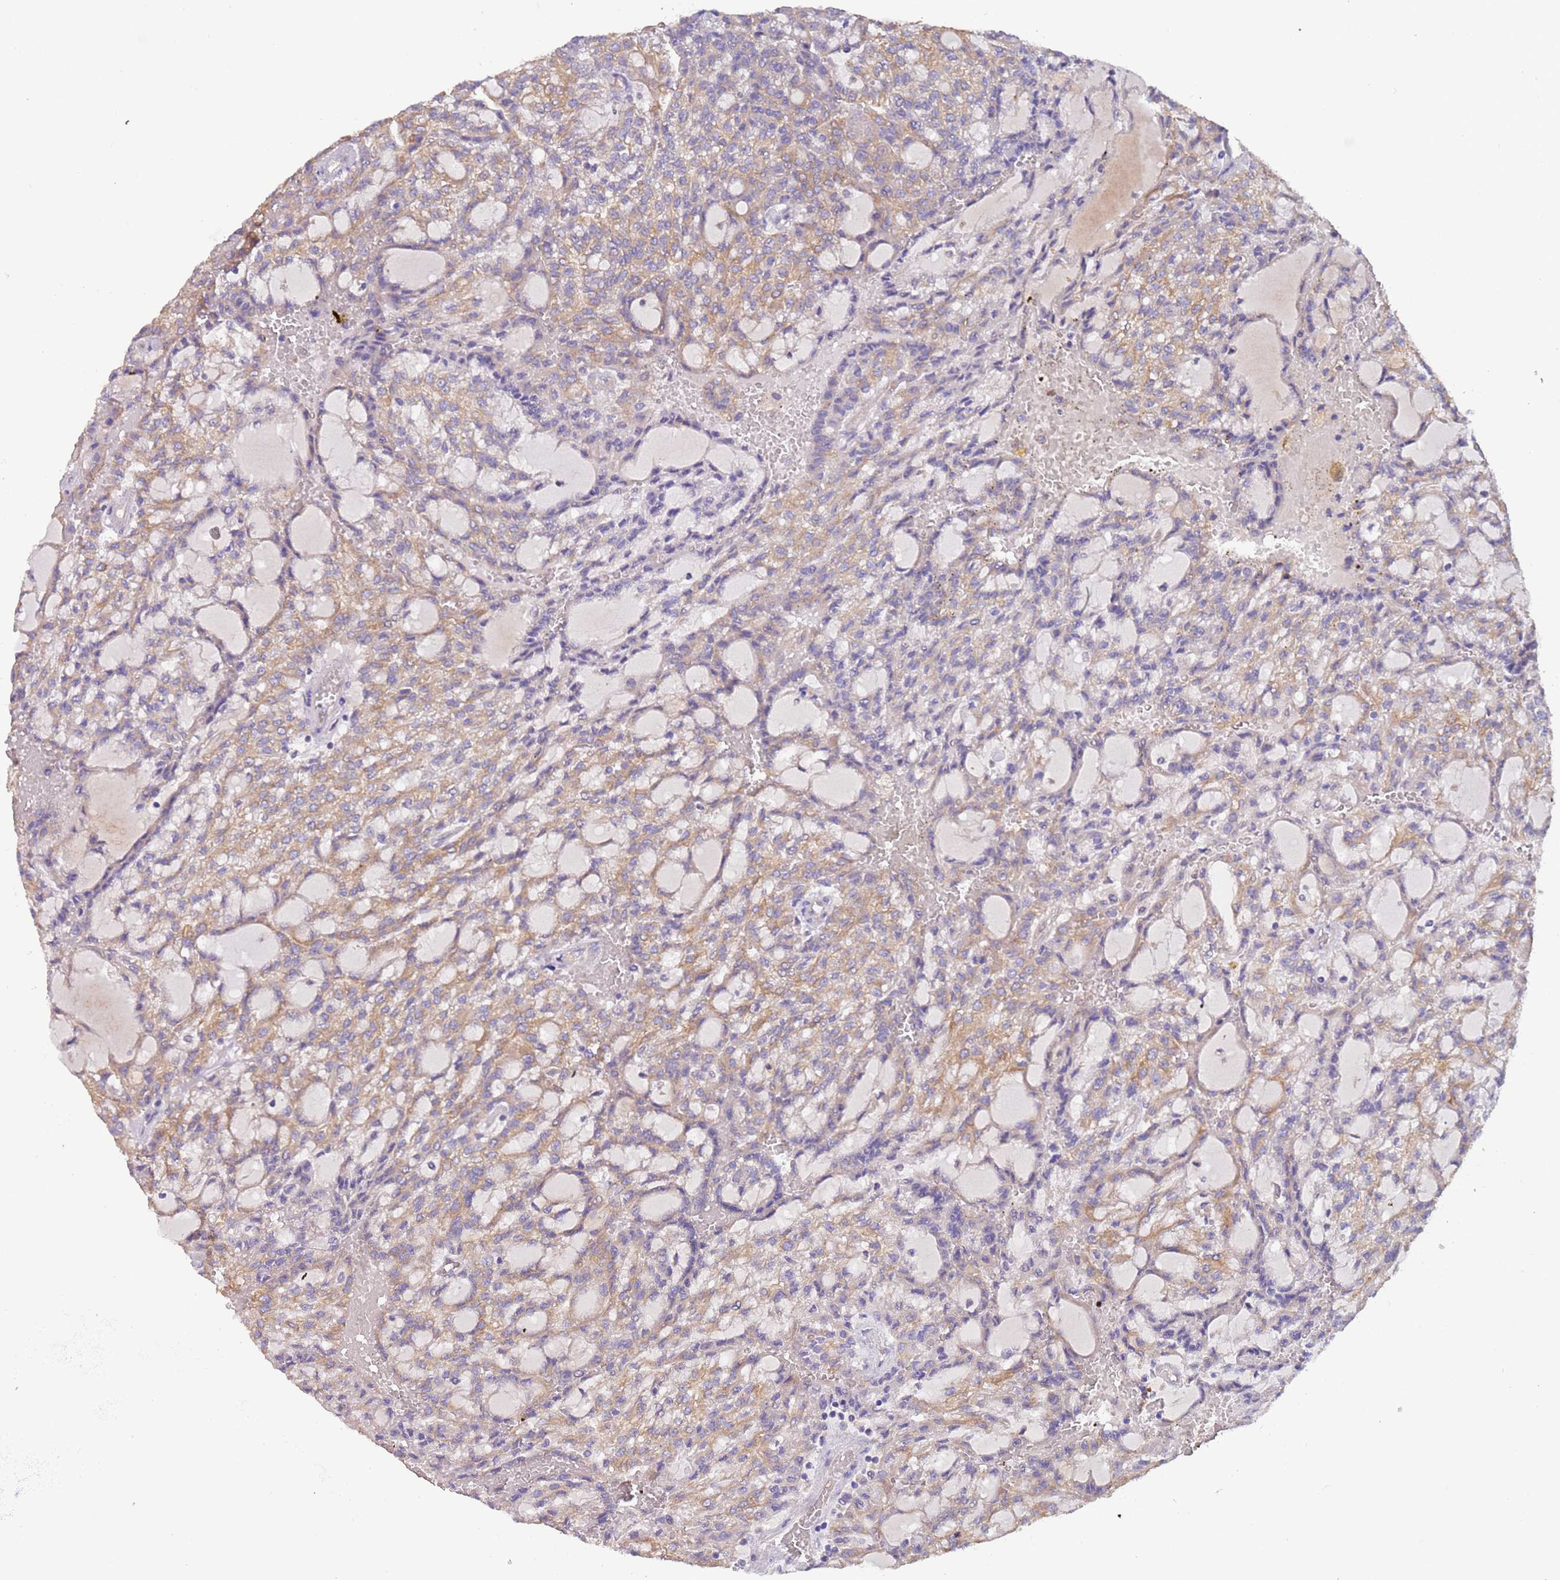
{"staining": {"intensity": "moderate", "quantity": ">75%", "location": "cytoplasmic/membranous"}, "tissue": "renal cancer", "cell_type": "Tumor cells", "image_type": "cancer", "snomed": [{"axis": "morphology", "description": "Adenocarcinoma, NOS"}, {"axis": "topography", "description": "Kidney"}], "caption": "Renal adenocarcinoma tissue displays moderate cytoplasmic/membranous expression in about >75% of tumor cells", "gene": "LAMB4", "patient": {"sex": "male", "age": 63}}